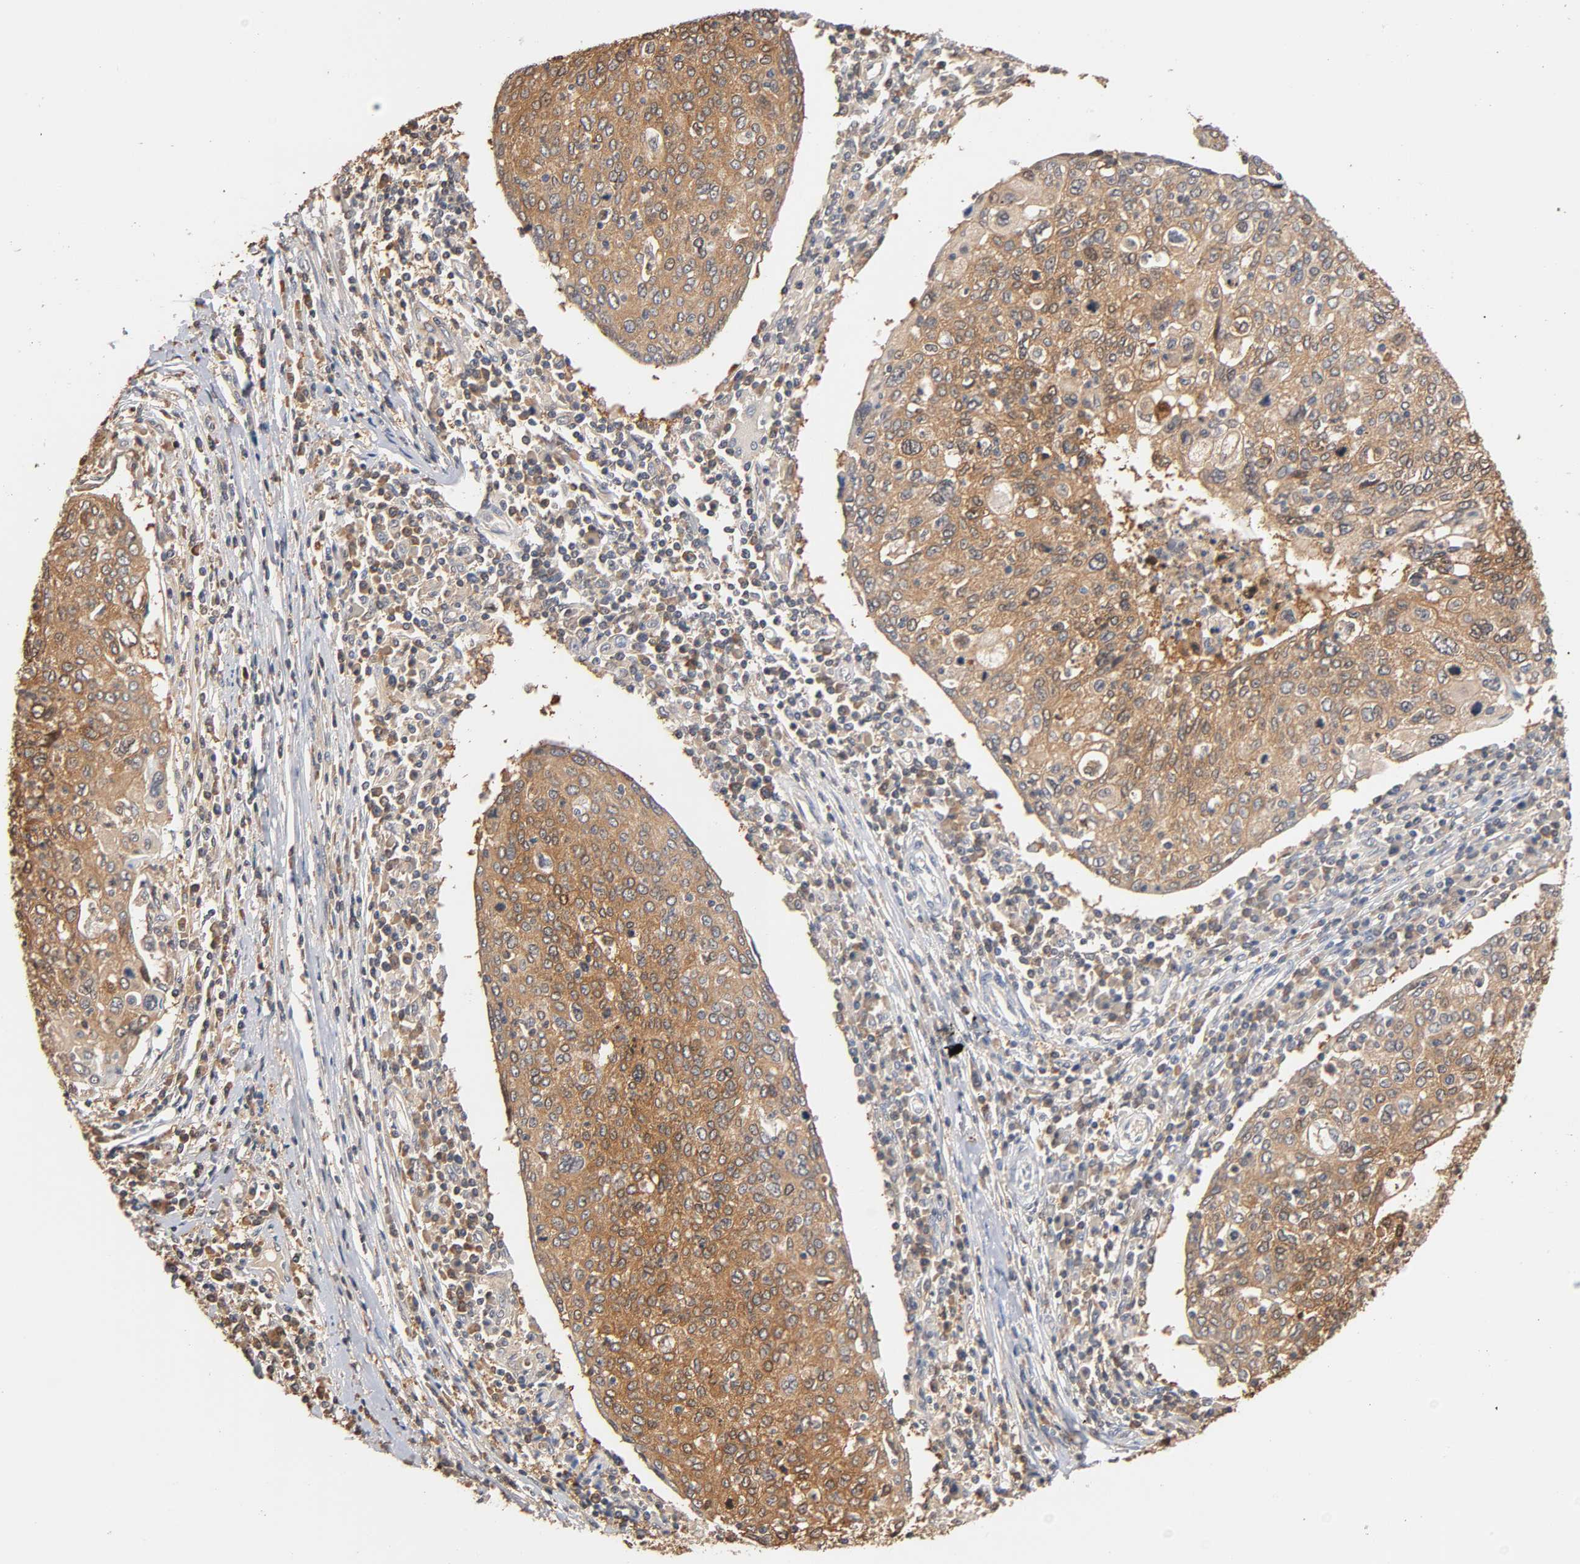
{"staining": {"intensity": "moderate", "quantity": ">75%", "location": "cytoplasmic/membranous"}, "tissue": "cervical cancer", "cell_type": "Tumor cells", "image_type": "cancer", "snomed": [{"axis": "morphology", "description": "Squamous cell carcinoma, NOS"}, {"axis": "topography", "description": "Cervix"}], "caption": "The micrograph displays immunohistochemical staining of cervical squamous cell carcinoma. There is moderate cytoplasmic/membranous staining is seen in about >75% of tumor cells.", "gene": "ALDOA", "patient": {"sex": "female", "age": 40}}